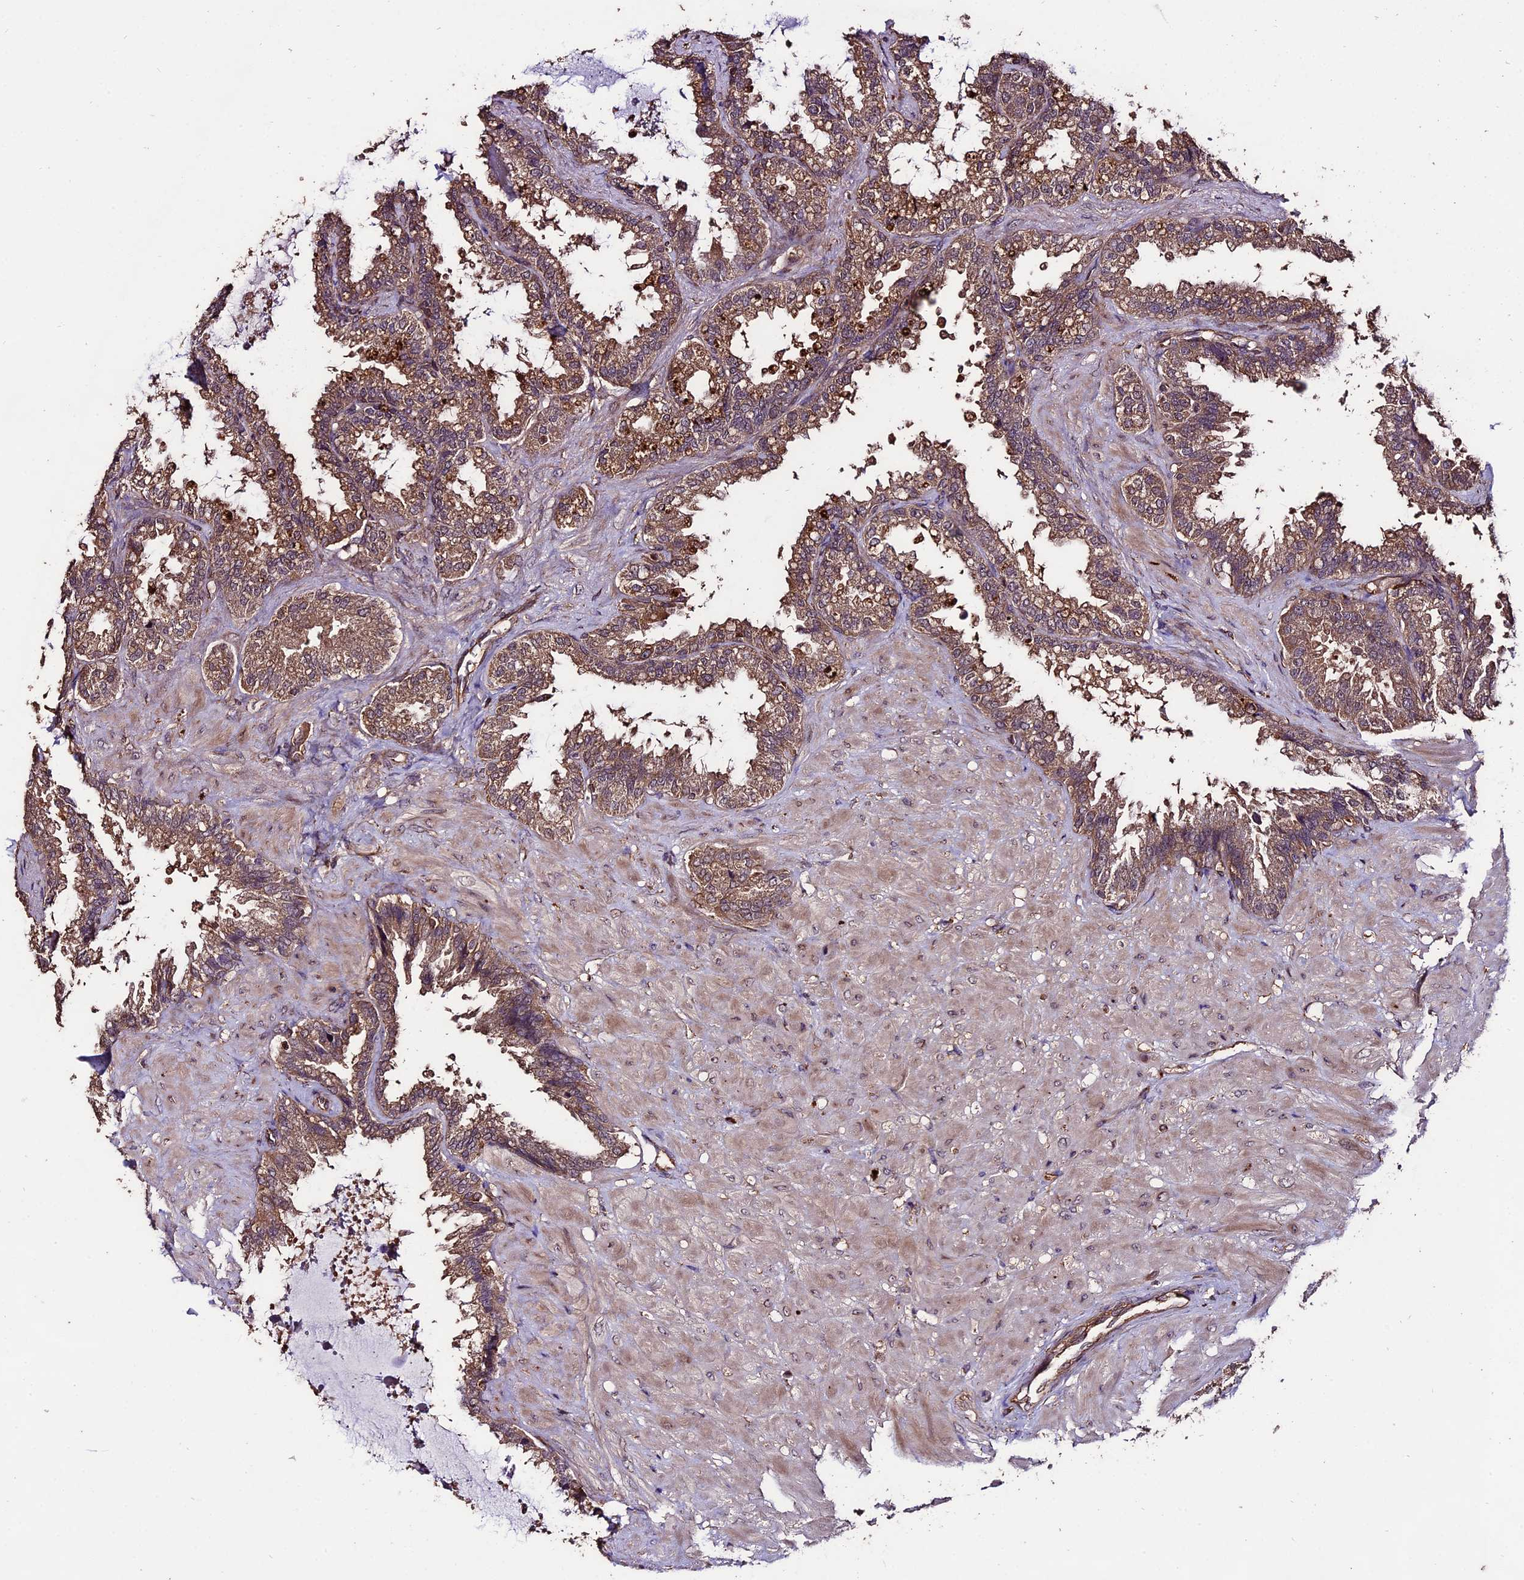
{"staining": {"intensity": "weak", "quantity": ">75%", "location": "cytoplasmic/membranous"}, "tissue": "seminal vesicle", "cell_type": "Glandular cells", "image_type": "normal", "snomed": [{"axis": "morphology", "description": "Normal tissue, NOS"}, {"axis": "topography", "description": "Seminal veicle"}], "caption": "Glandular cells demonstrate weak cytoplasmic/membranous staining in approximately >75% of cells in benign seminal vesicle. (DAB (3,3'-diaminobenzidine) = brown stain, brightfield microscopy at high magnification).", "gene": "TTLL10", "patient": {"sex": "male", "age": 46}}